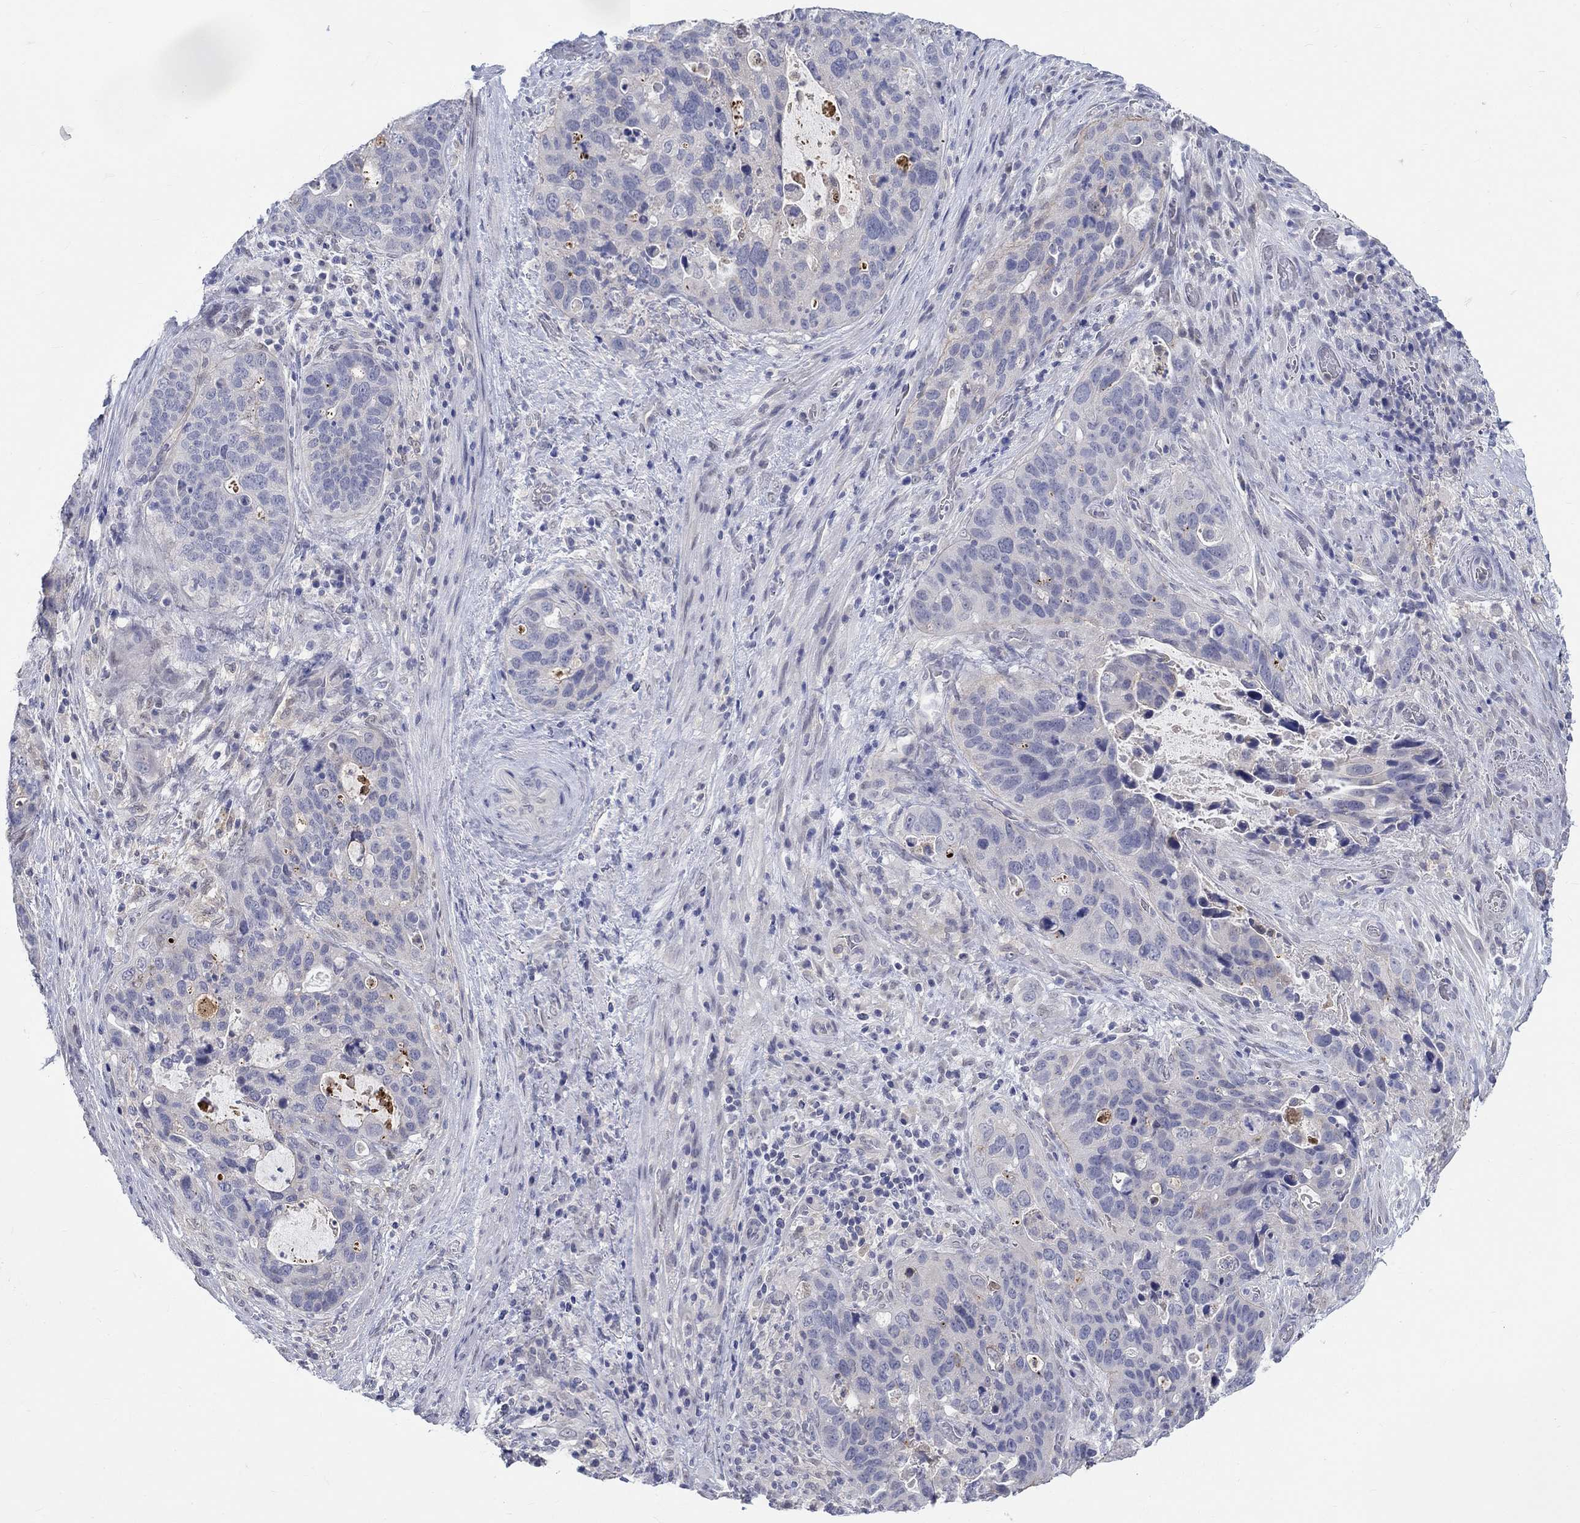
{"staining": {"intensity": "moderate", "quantity": "<25%", "location": "cytoplasmic/membranous"}, "tissue": "stomach cancer", "cell_type": "Tumor cells", "image_type": "cancer", "snomed": [{"axis": "morphology", "description": "Adenocarcinoma, NOS"}, {"axis": "topography", "description": "Stomach"}], "caption": "Adenocarcinoma (stomach) stained with a brown dye demonstrates moderate cytoplasmic/membranous positive expression in approximately <25% of tumor cells.", "gene": "EGFLAM", "patient": {"sex": "male", "age": 54}}